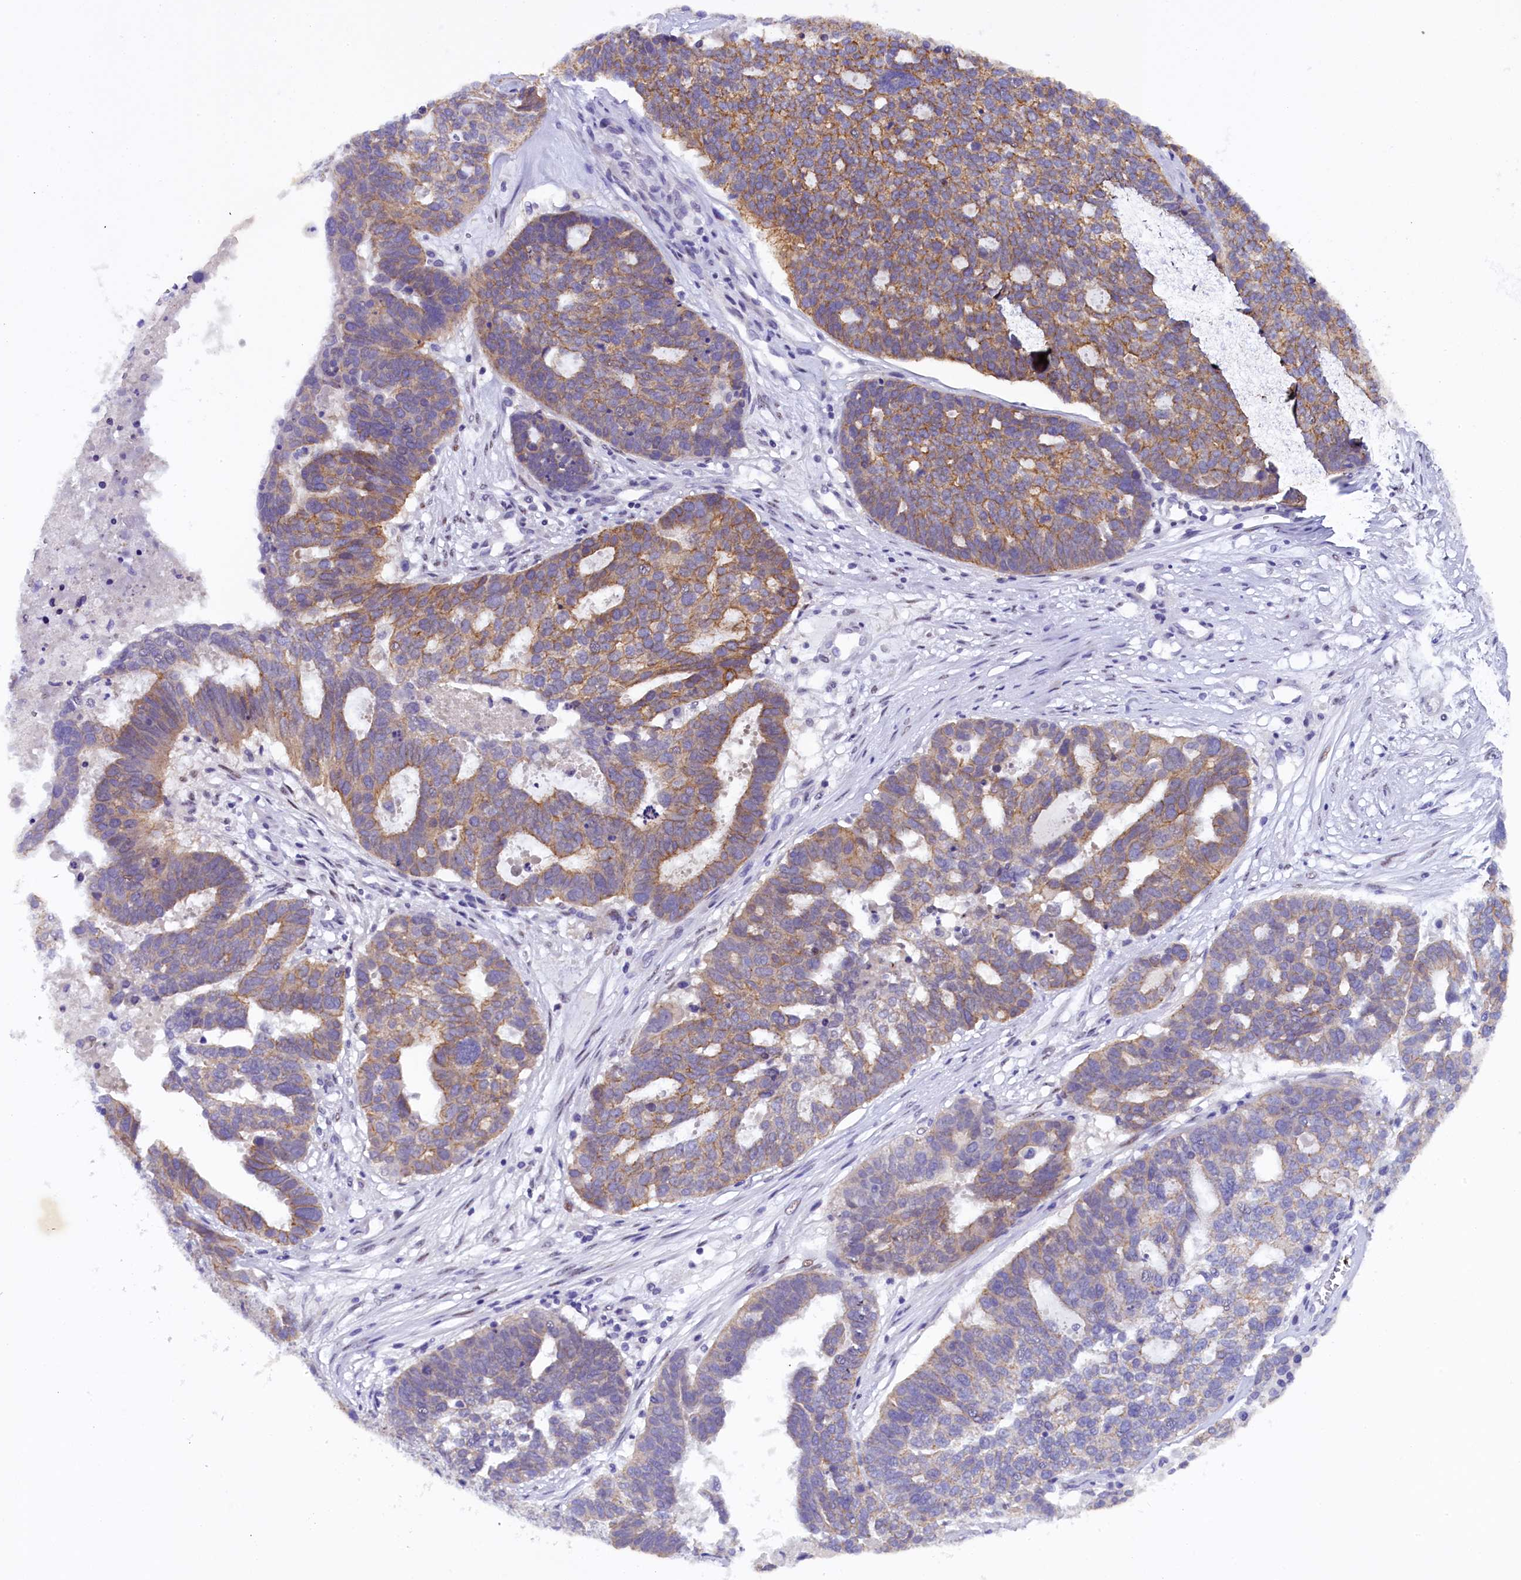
{"staining": {"intensity": "moderate", "quantity": "<25%", "location": "cytoplasmic/membranous"}, "tissue": "ovarian cancer", "cell_type": "Tumor cells", "image_type": "cancer", "snomed": [{"axis": "morphology", "description": "Cystadenocarcinoma, serous, NOS"}, {"axis": "topography", "description": "Ovary"}], "caption": "Immunohistochemical staining of ovarian cancer displays moderate cytoplasmic/membranous protein staining in about <25% of tumor cells.", "gene": "ENKD1", "patient": {"sex": "female", "age": 59}}